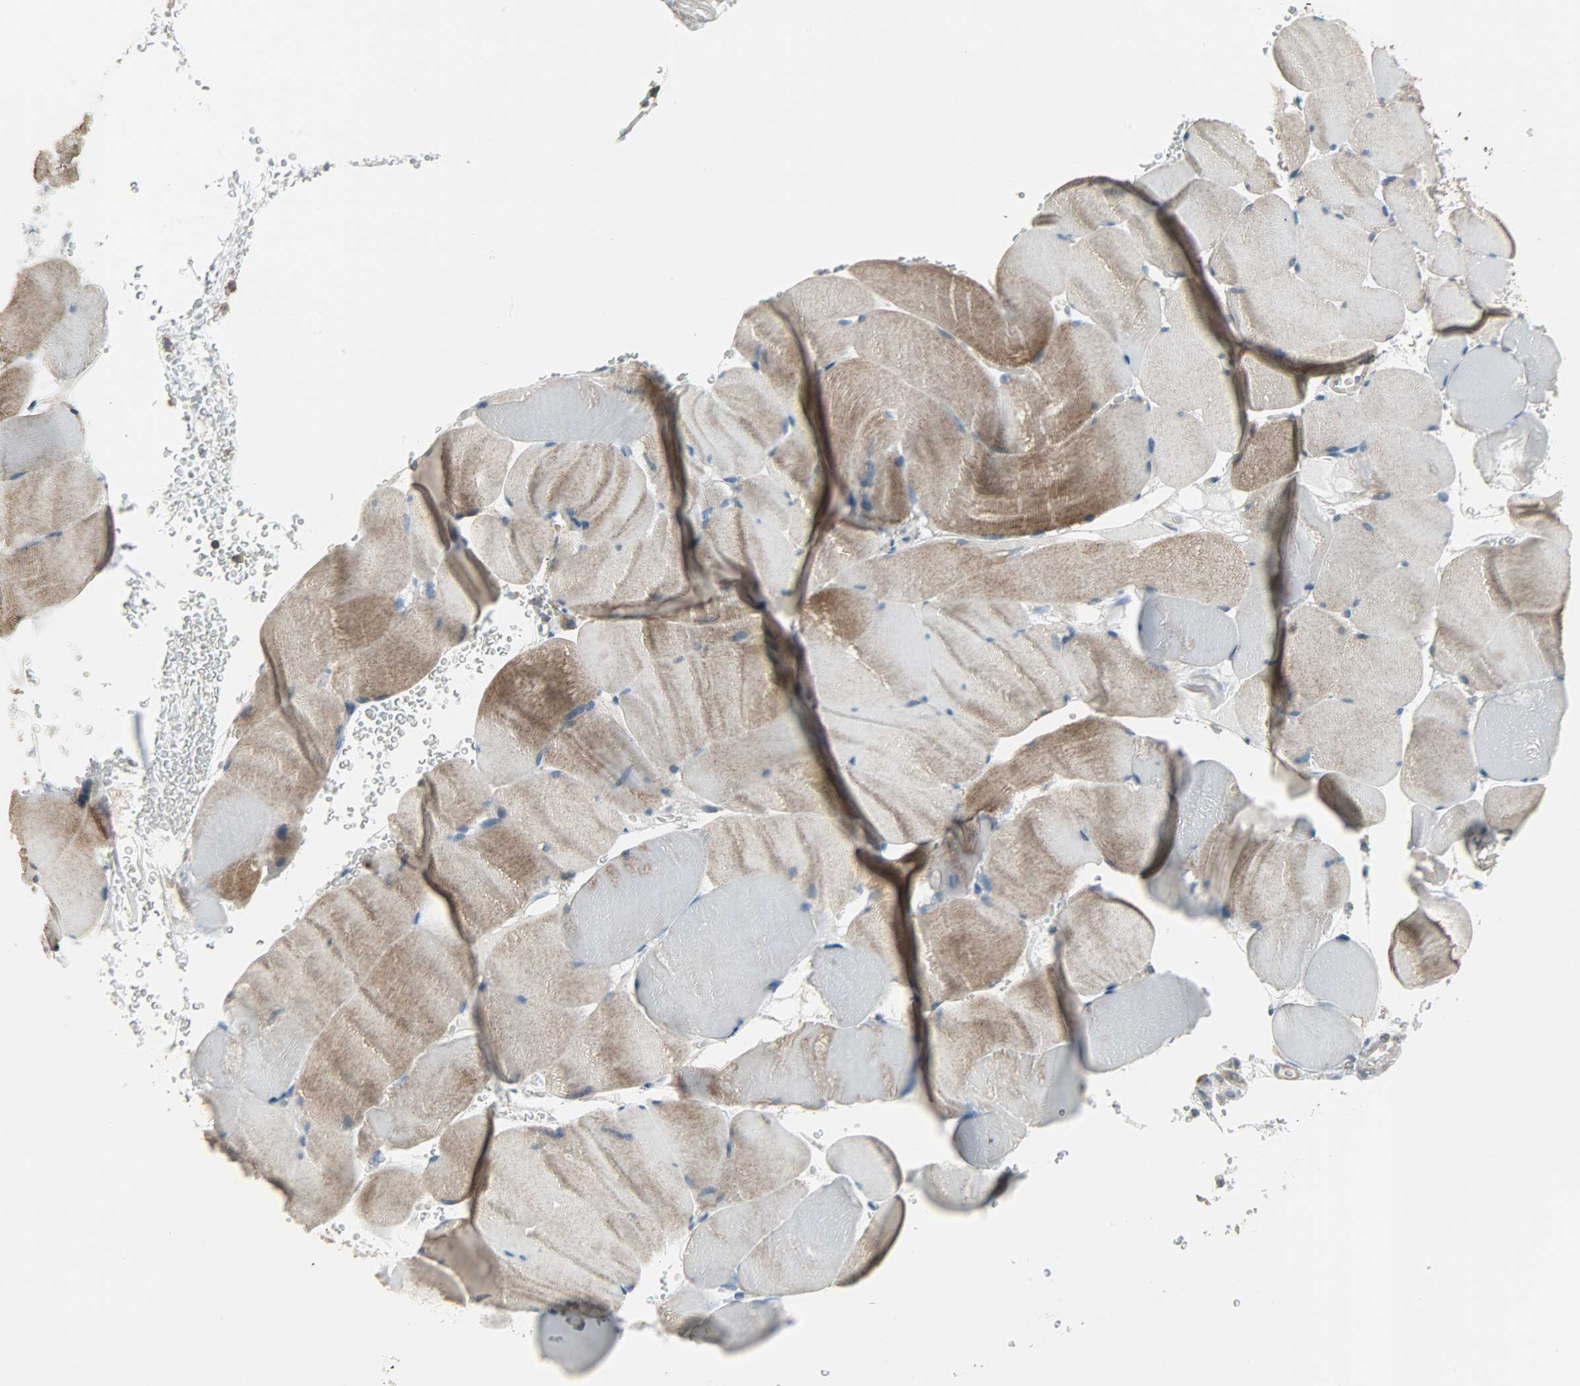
{"staining": {"intensity": "moderate", "quantity": "25%-75%", "location": "cytoplasmic/membranous"}, "tissue": "skeletal muscle", "cell_type": "Myocytes", "image_type": "normal", "snomed": [{"axis": "morphology", "description": "Normal tissue, NOS"}, {"axis": "topography", "description": "Skeletal muscle"}], "caption": "Immunohistochemistry (IHC) of normal human skeletal muscle shows medium levels of moderate cytoplasmic/membranous staining in about 25%-75% of myocytes.", "gene": "DNAJA4", "patient": {"sex": "male", "age": 62}}